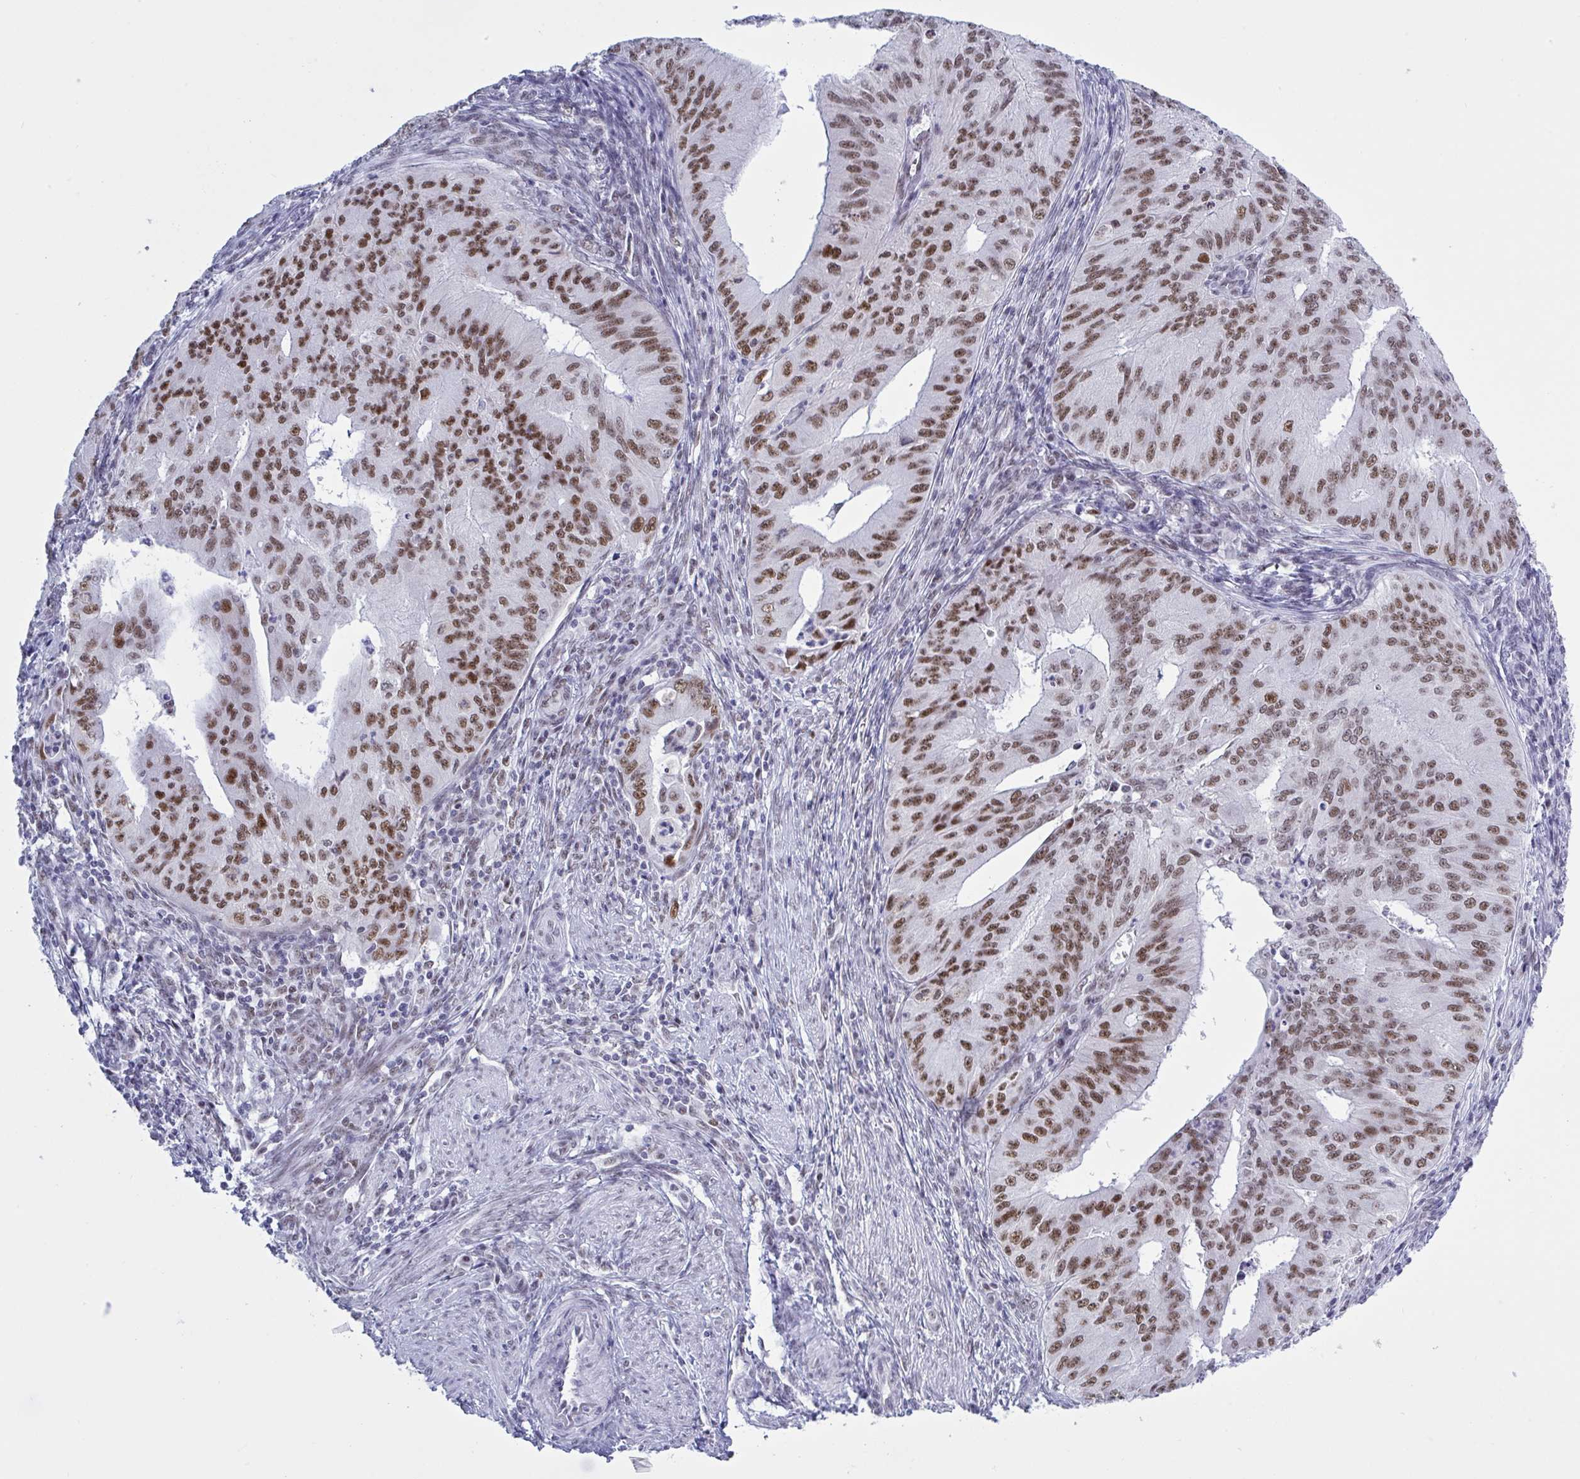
{"staining": {"intensity": "moderate", "quantity": ">75%", "location": "nuclear"}, "tissue": "endometrial cancer", "cell_type": "Tumor cells", "image_type": "cancer", "snomed": [{"axis": "morphology", "description": "Adenocarcinoma, NOS"}, {"axis": "topography", "description": "Endometrium"}], "caption": "Human endometrial adenocarcinoma stained for a protein (brown) displays moderate nuclear positive positivity in approximately >75% of tumor cells.", "gene": "PPP1R10", "patient": {"sex": "female", "age": 50}}